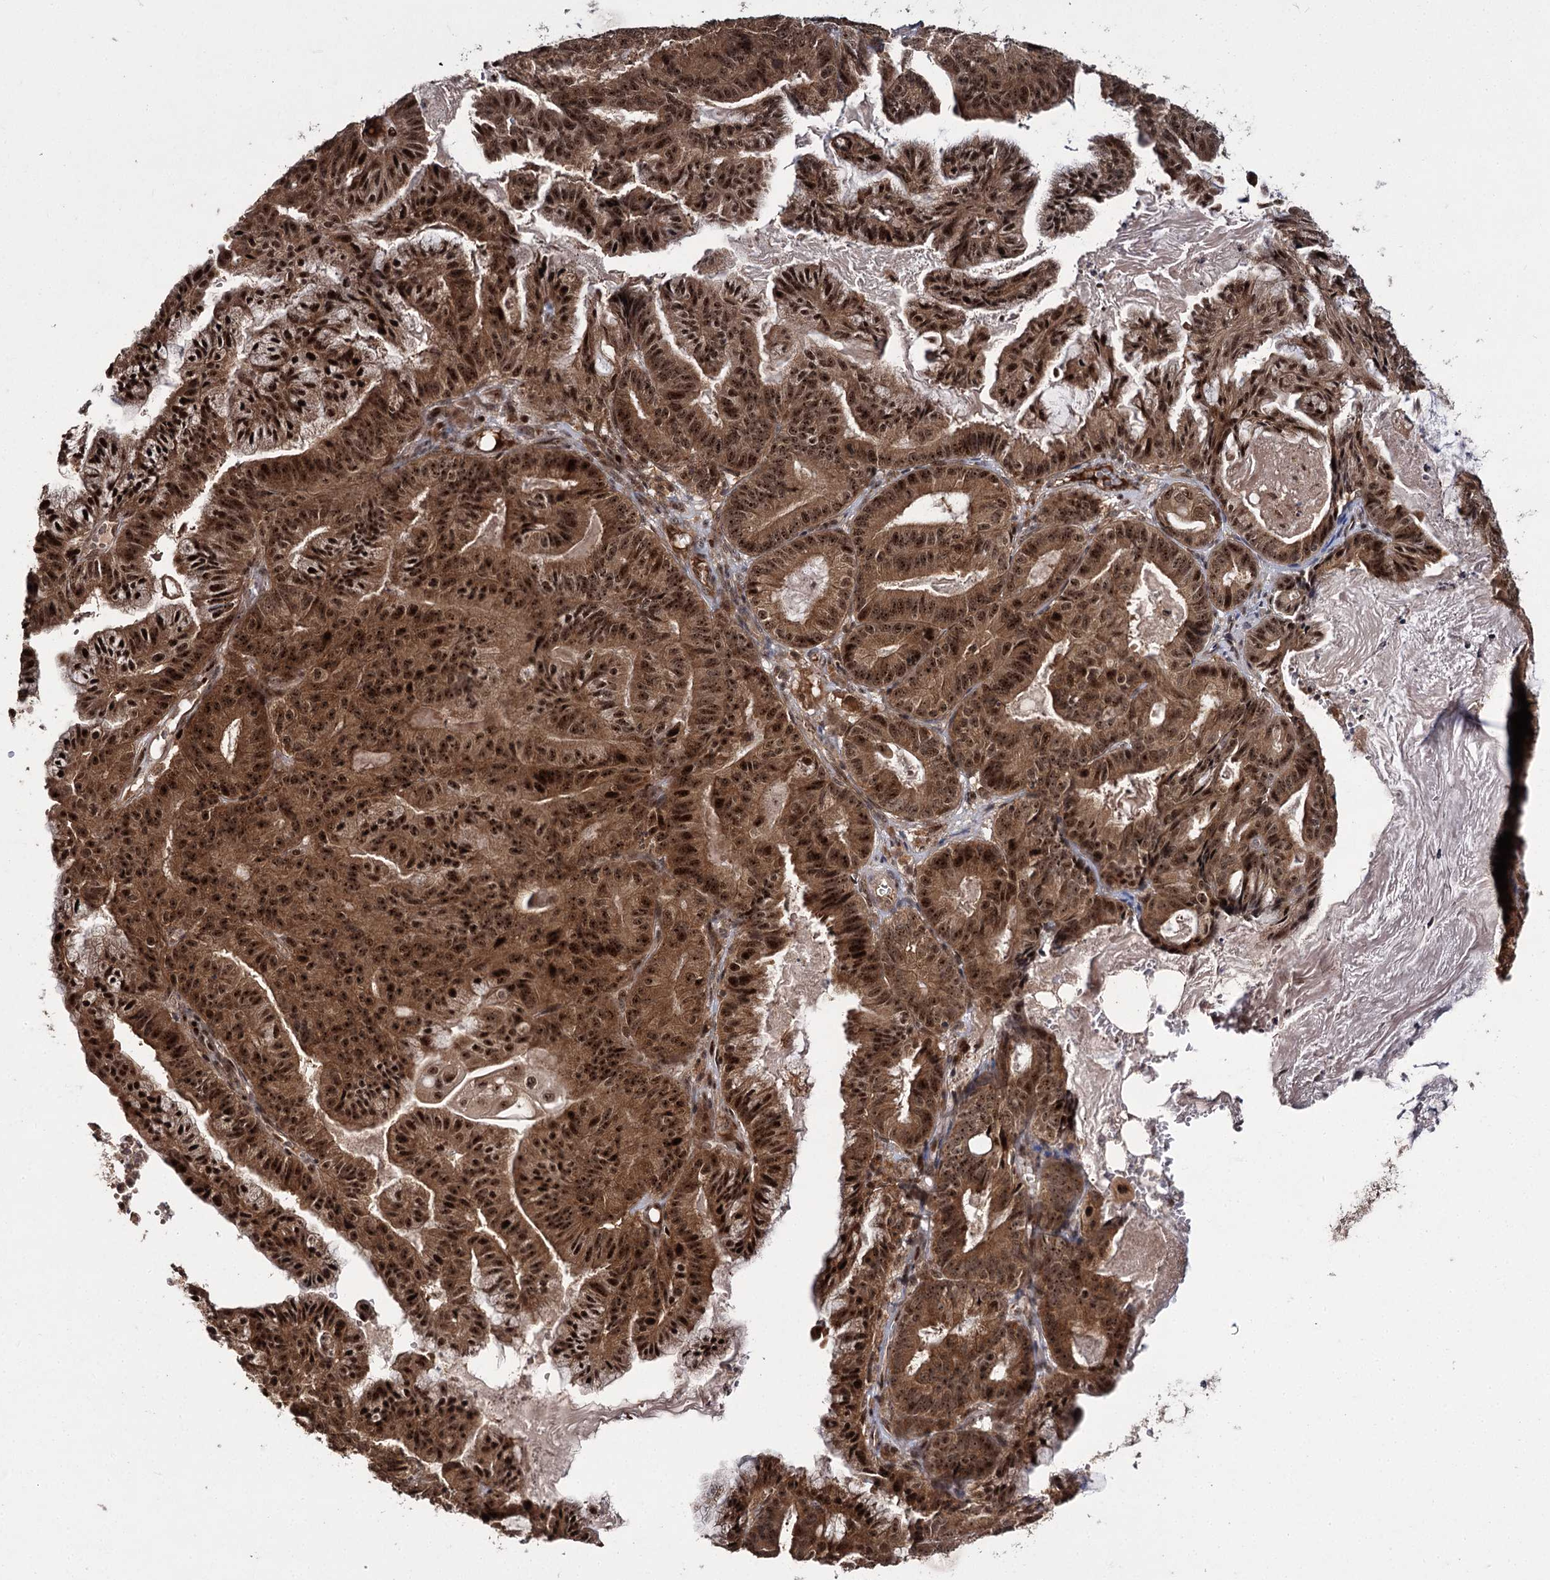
{"staining": {"intensity": "strong", "quantity": ">75%", "location": "cytoplasmic/membranous,nuclear"}, "tissue": "endometrial cancer", "cell_type": "Tumor cells", "image_type": "cancer", "snomed": [{"axis": "morphology", "description": "Adenocarcinoma, NOS"}, {"axis": "topography", "description": "Endometrium"}], "caption": "This is a micrograph of immunohistochemistry staining of adenocarcinoma (endometrial), which shows strong positivity in the cytoplasmic/membranous and nuclear of tumor cells.", "gene": "MKNK2", "patient": {"sex": "female", "age": 86}}